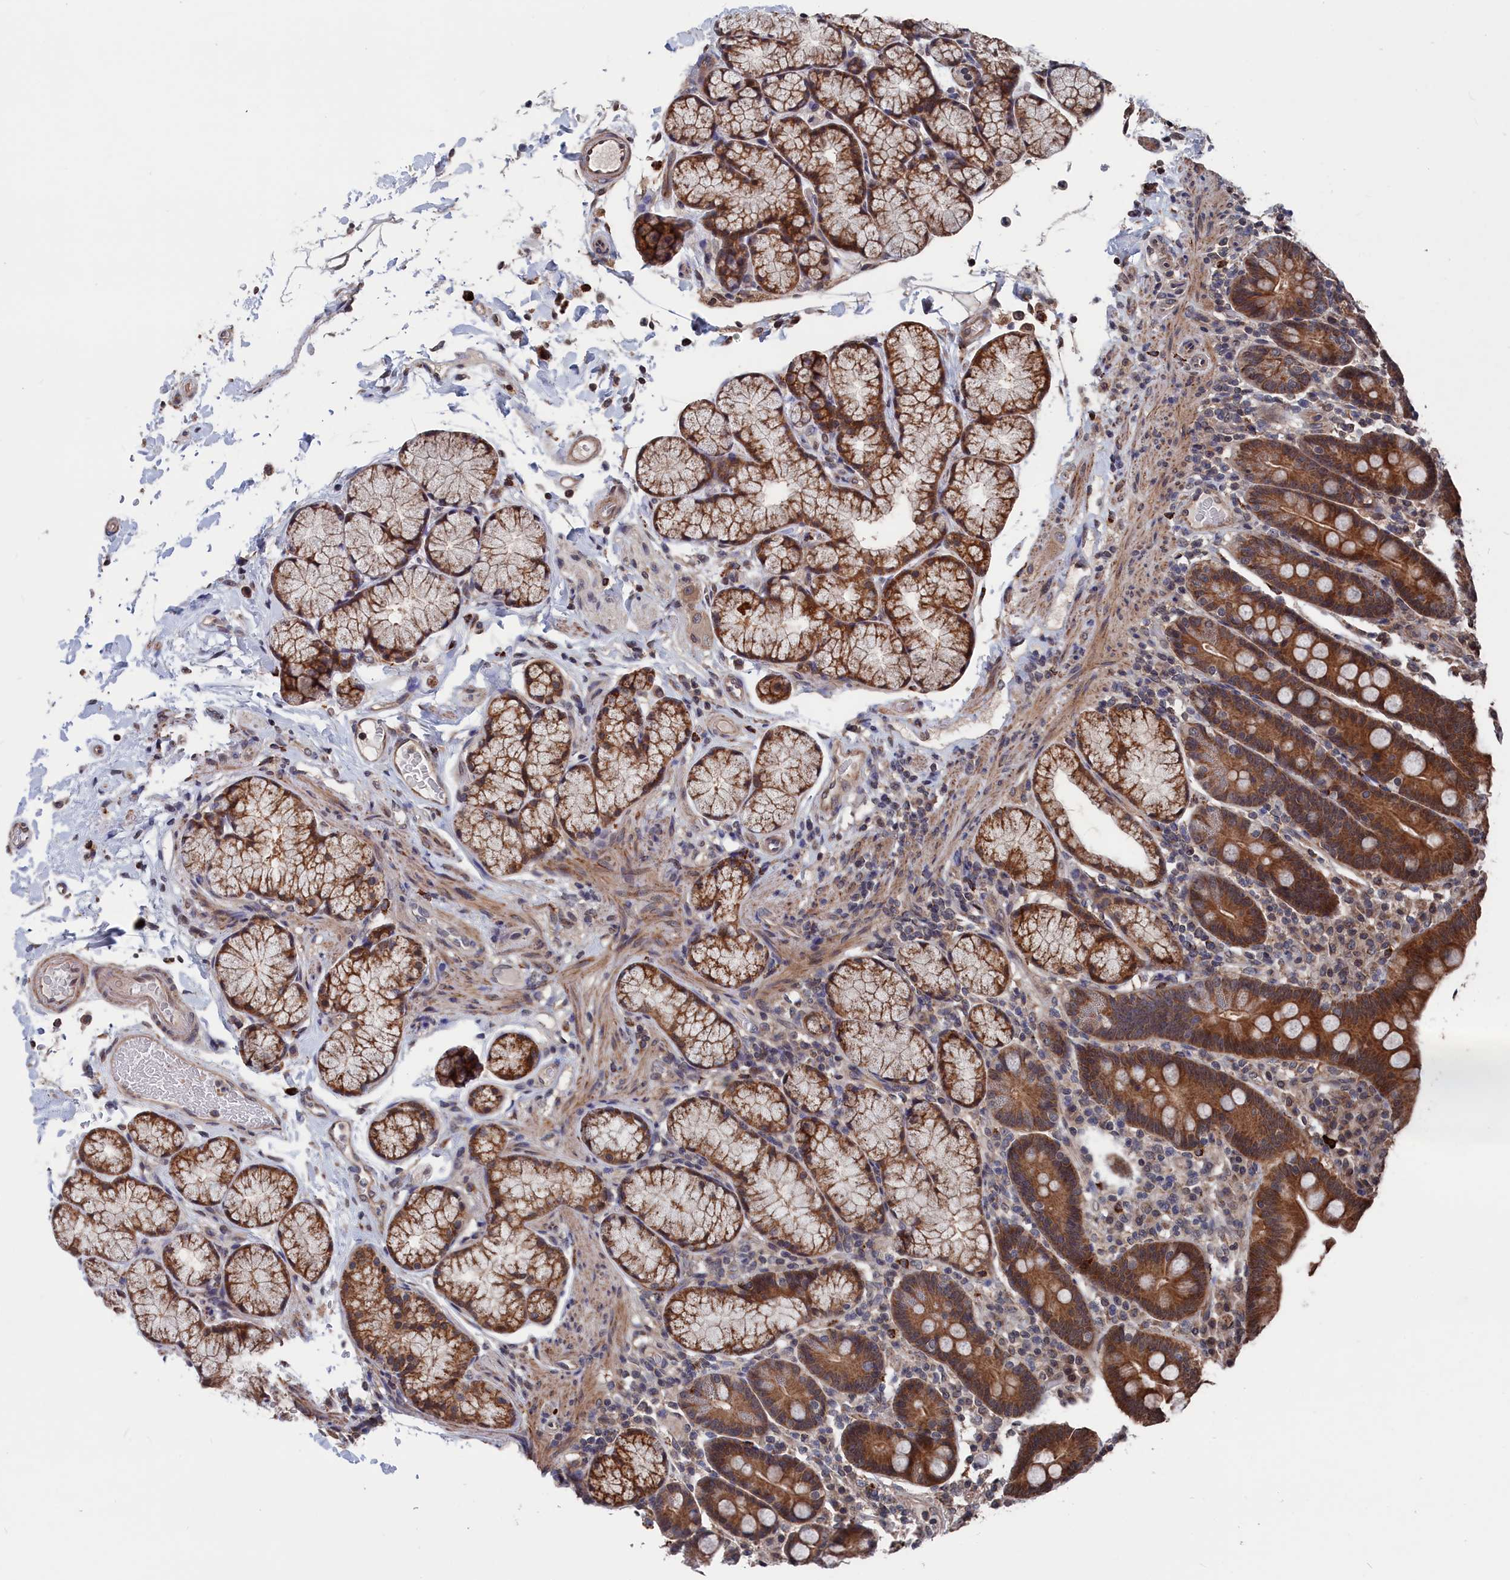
{"staining": {"intensity": "moderate", "quantity": ">75%", "location": "cytoplasmic/membranous"}, "tissue": "duodenum", "cell_type": "Glandular cells", "image_type": "normal", "snomed": [{"axis": "morphology", "description": "Normal tissue, NOS"}, {"axis": "topography", "description": "Small intestine, NOS"}], "caption": "Immunohistochemistry (IHC) of unremarkable duodenum shows medium levels of moderate cytoplasmic/membranous positivity in approximately >75% of glandular cells.", "gene": "PDE12", "patient": {"sex": "female", "age": 71}}